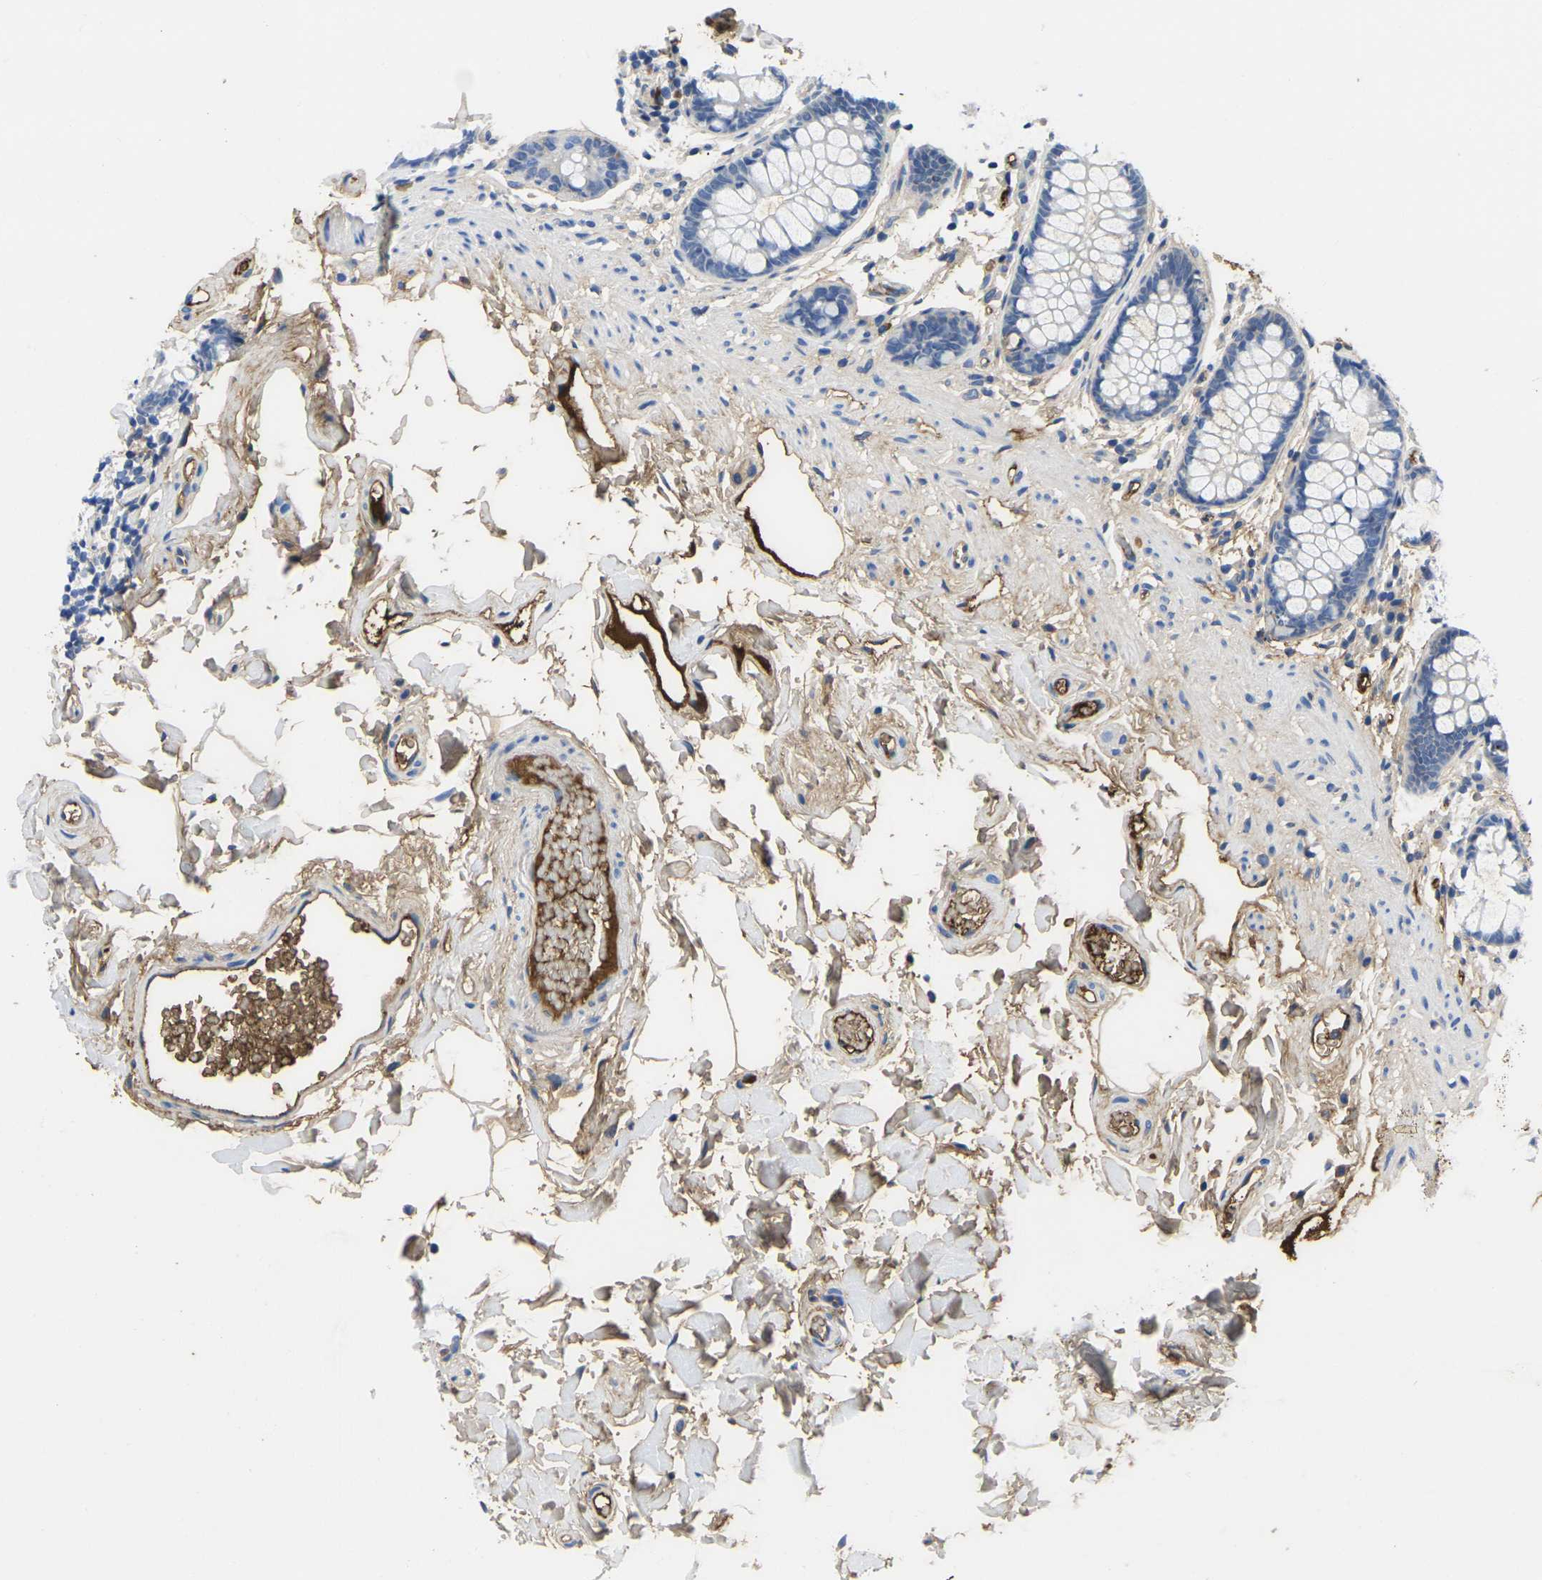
{"staining": {"intensity": "moderate", "quantity": "25%-75%", "location": "cytoplasmic/membranous"}, "tissue": "colon", "cell_type": "Endothelial cells", "image_type": "normal", "snomed": [{"axis": "morphology", "description": "Normal tissue, NOS"}, {"axis": "topography", "description": "Colon"}], "caption": "Immunohistochemical staining of normal colon displays 25%-75% levels of moderate cytoplasmic/membranous protein expression in approximately 25%-75% of endothelial cells.", "gene": "GREM2", "patient": {"sex": "female", "age": 80}}